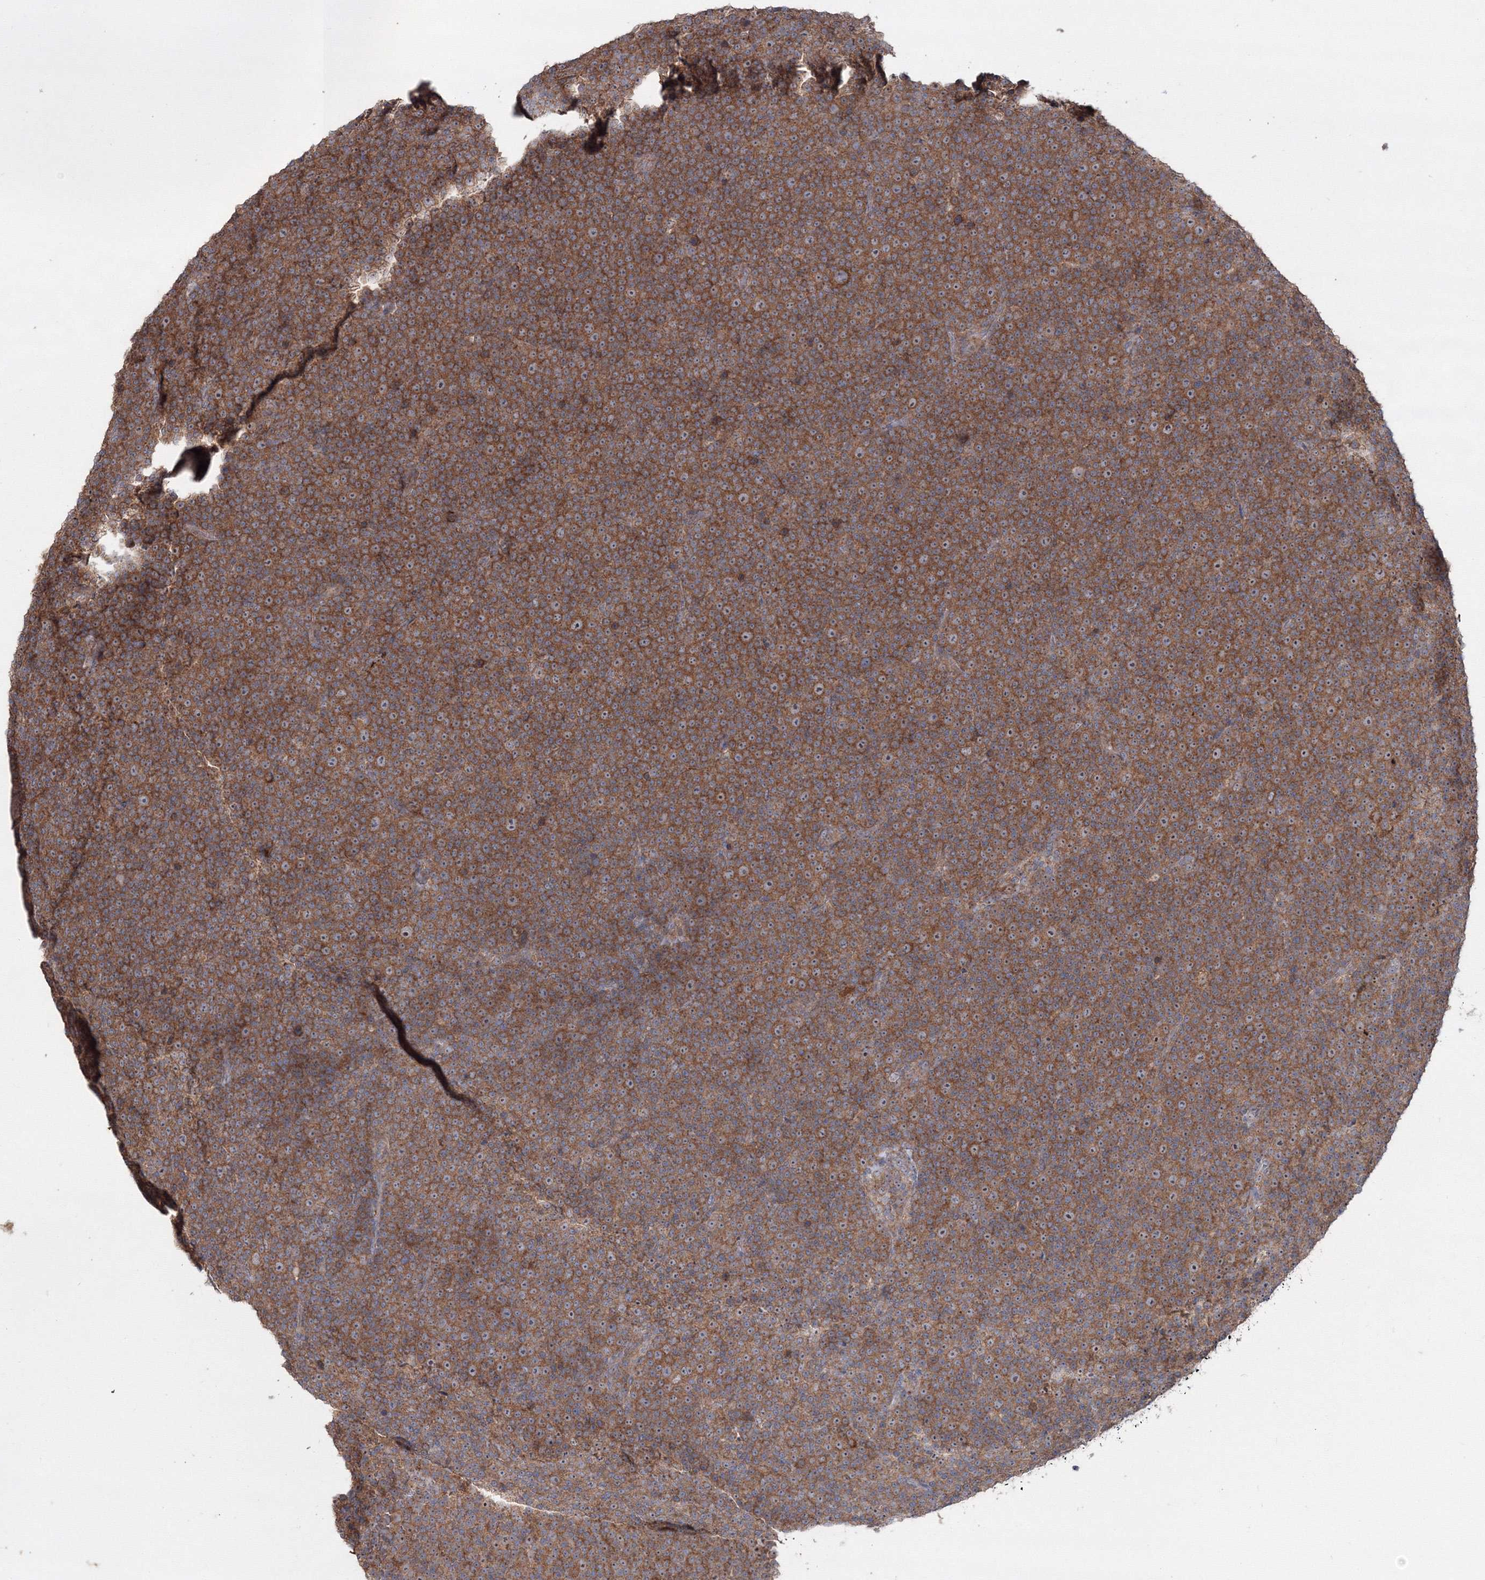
{"staining": {"intensity": "strong", "quantity": ">75%", "location": "cytoplasmic/membranous,nuclear"}, "tissue": "lymphoma", "cell_type": "Tumor cells", "image_type": "cancer", "snomed": [{"axis": "morphology", "description": "Malignant lymphoma, non-Hodgkin's type, Low grade"}, {"axis": "topography", "description": "Lymph node"}], "caption": "Protein positivity by immunohistochemistry (IHC) shows strong cytoplasmic/membranous and nuclear expression in about >75% of tumor cells in low-grade malignant lymphoma, non-Hodgkin's type.", "gene": "PEX13", "patient": {"sex": "female", "age": 67}}